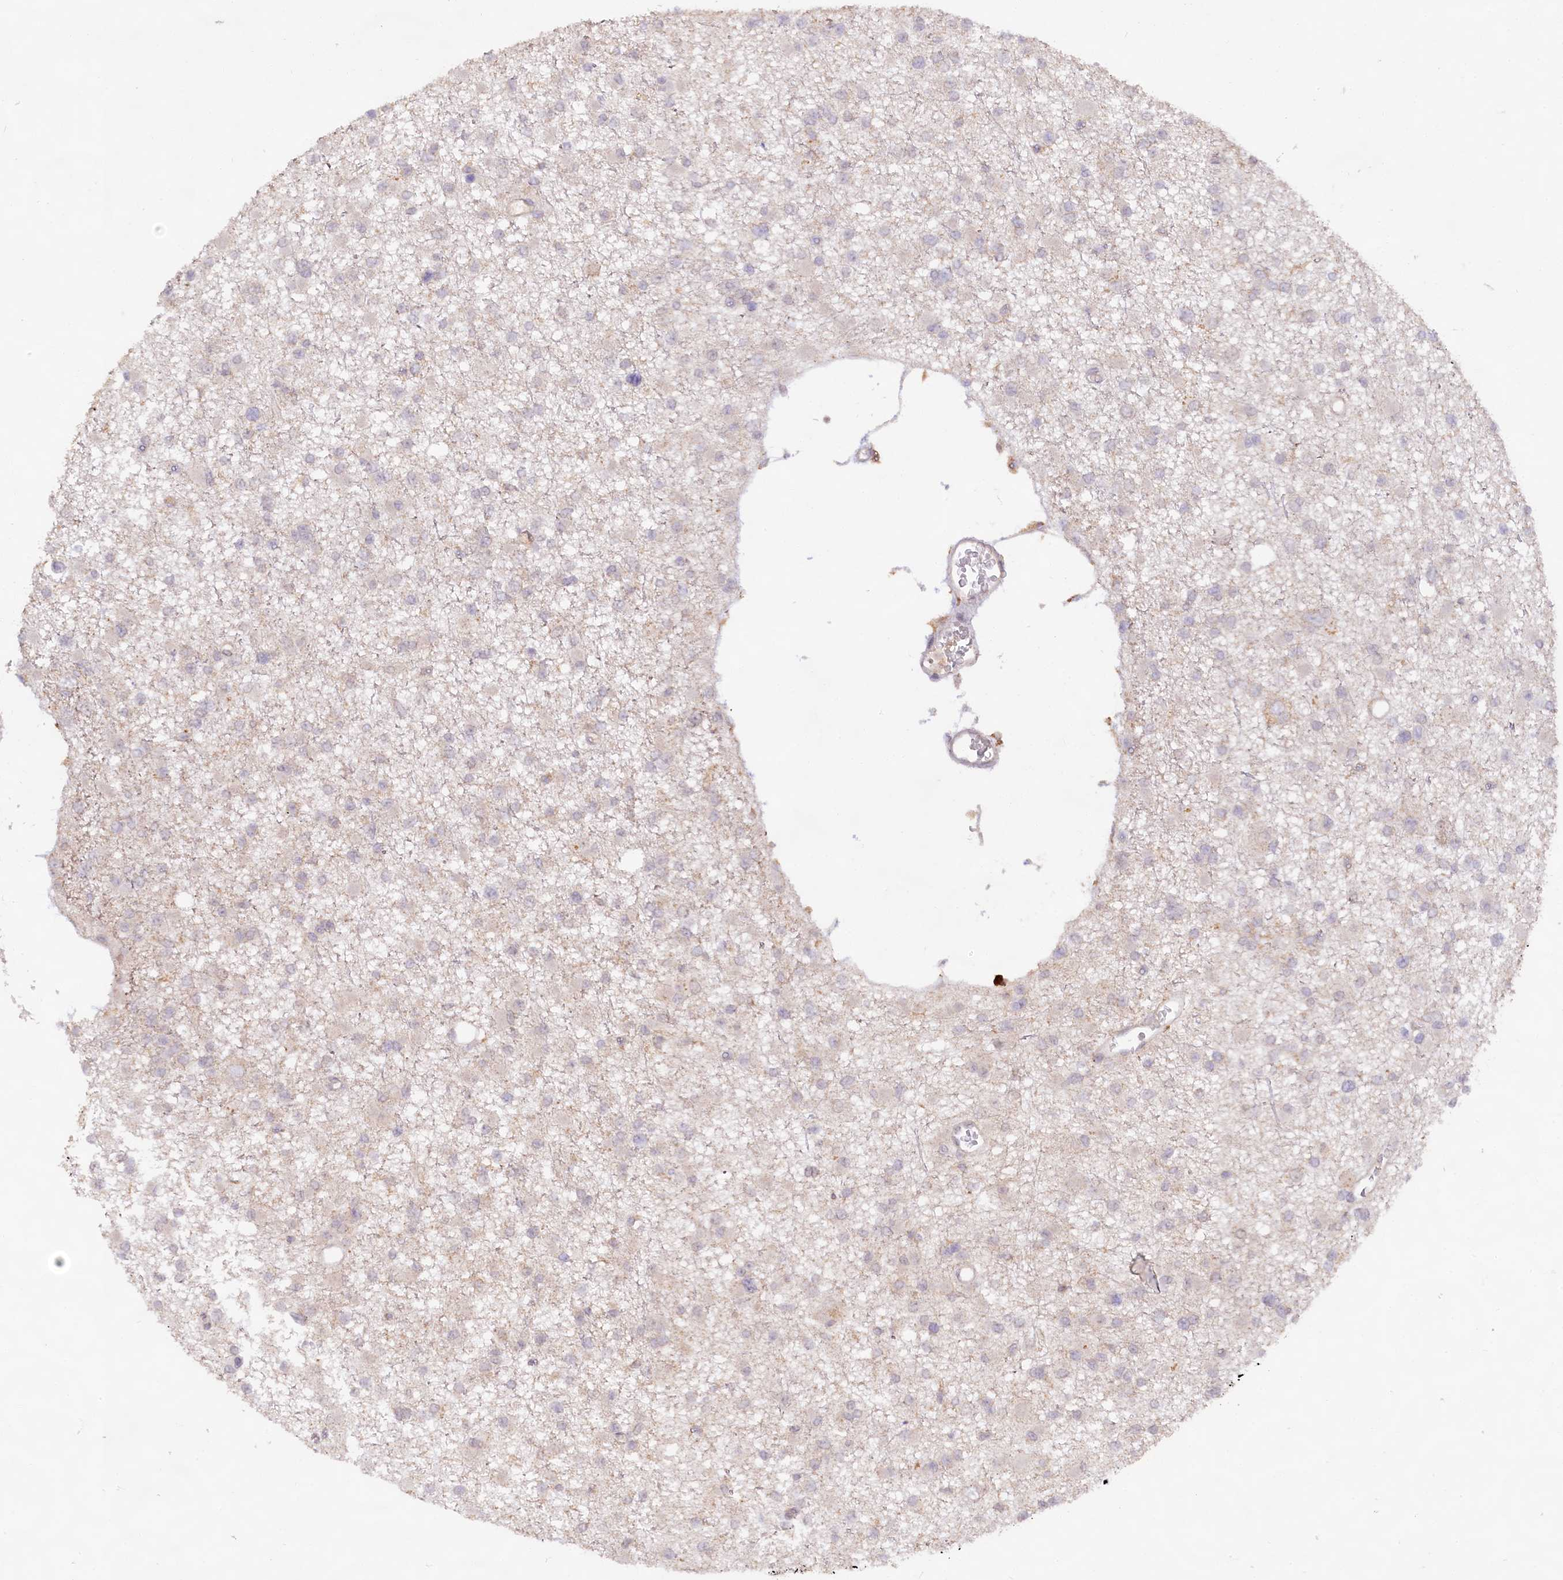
{"staining": {"intensity": "negative", "quantity": "none", "location": "none"}, "tissue": "glioma", "cell_type": "Tumor cells", "image_type": "cancer", "snomed": [{"axis": "morphology", "description": "Glioma, malignant, Low grade"}, {"axis": "topography", "description": "Brain"}], "caption": "There is no significant expression in tumor cells of low-grade glioma (malignant). The staining is performed using DAB brown chromogen with nuclei counter-stained in using hematoxylin.", "gene": "RRP8", "patient": {"sex": "female", "age": 22}}